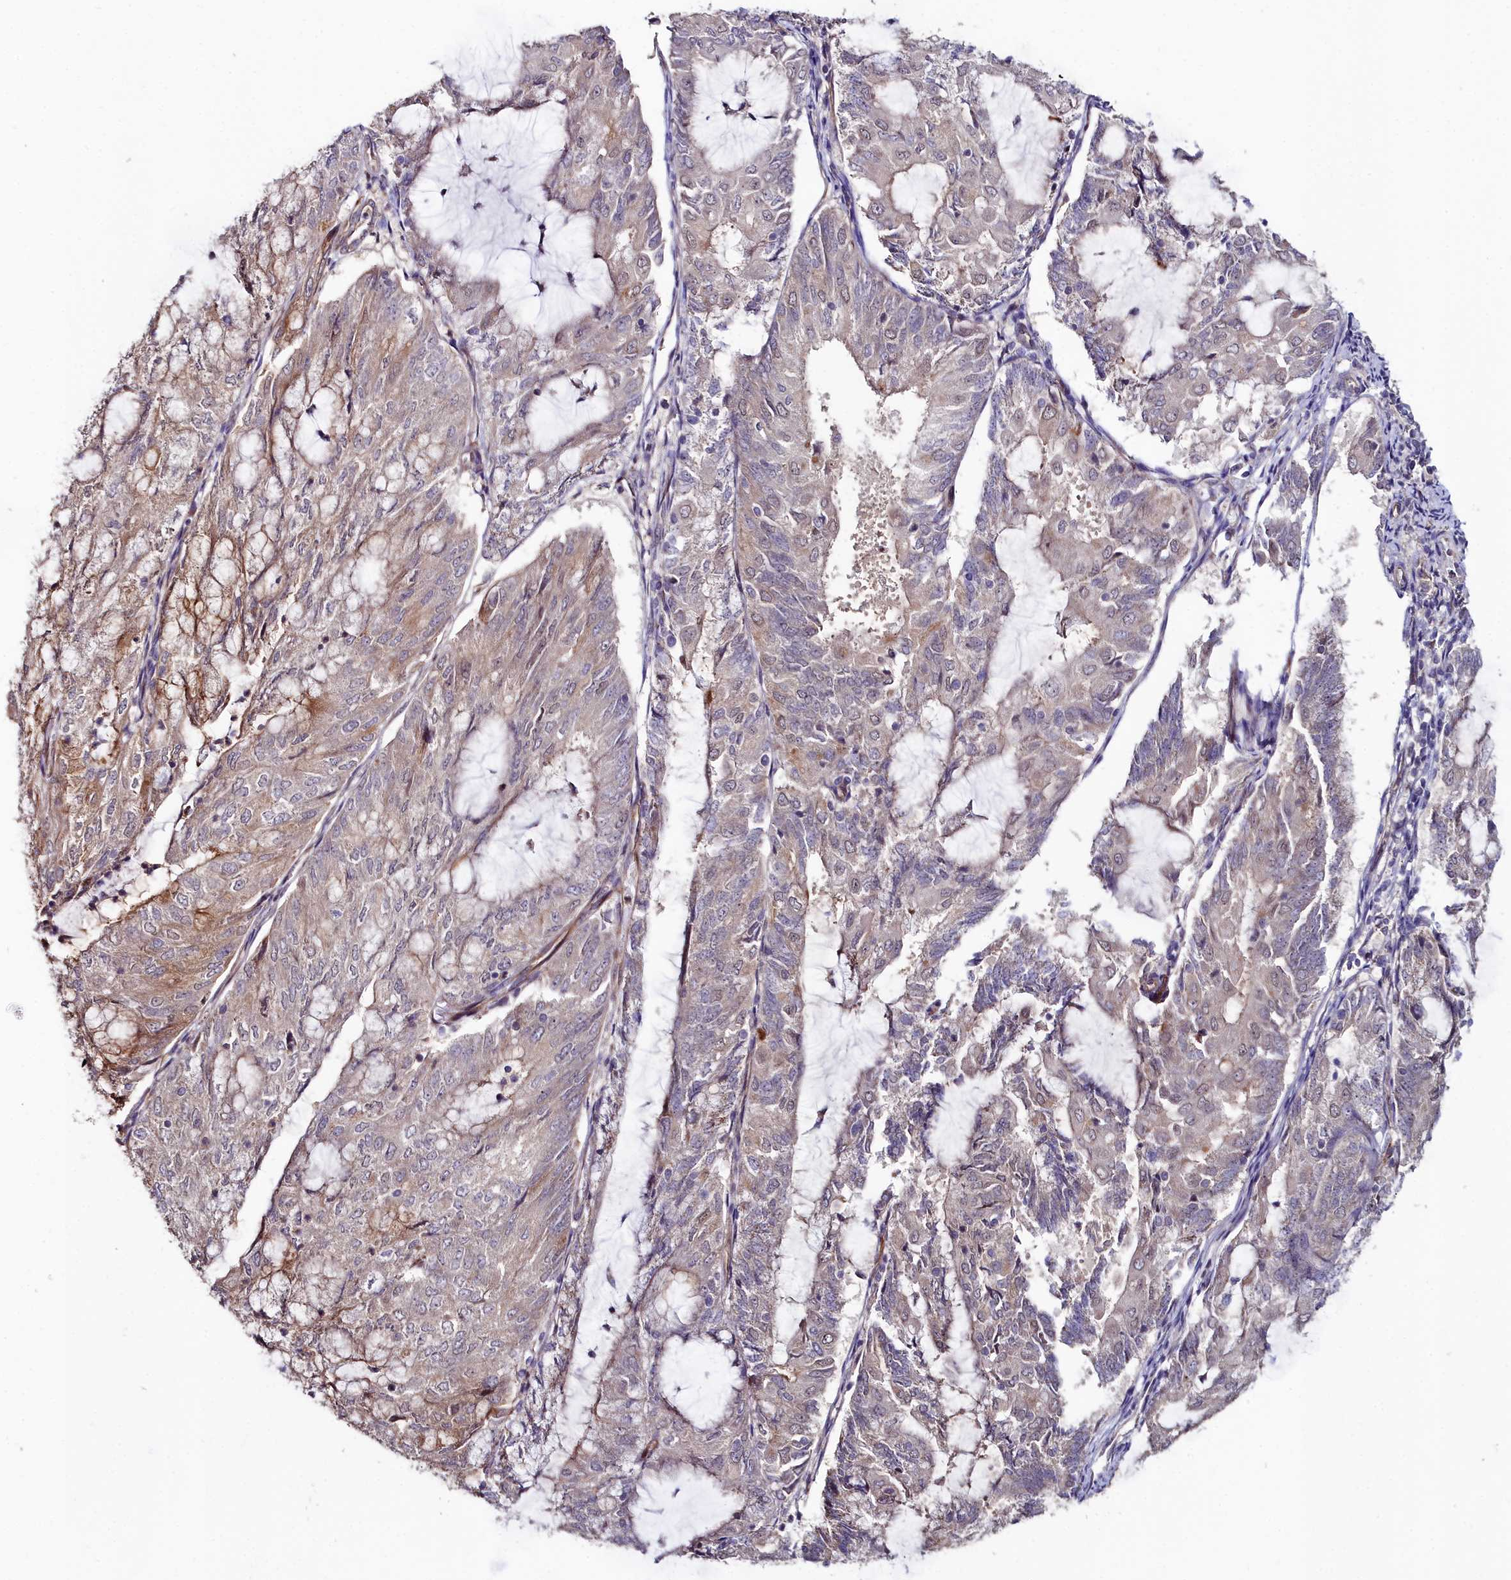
{"staining": {"intensity": "weak", "quantity": "<25%", "location": "cytoplasmic/membranous"}, "tissue": "endometrial cancer", "cell_type": "Tumor cells", "image_type": "cancer", "snomed": [{"axis": "morphology", "description": "Adenocarcinoma, NOS"}, {"axis": "topography", "description": "Endometrium"}], "caption": "High power microscopy histopathology image of an immunohistochemistry (IHC) histopathology image of endometrial adenocarcinoma, revealing no significant expression in tumor cells. Brightfield microscopy of immunohistochemistry stained with DAB (3,3'-diaminobenzidine) (brown) and hematoxylin (blue), captured at high magnification.", "gene": "C4orf19", "patient": {"sex": "female", "age": 81}}